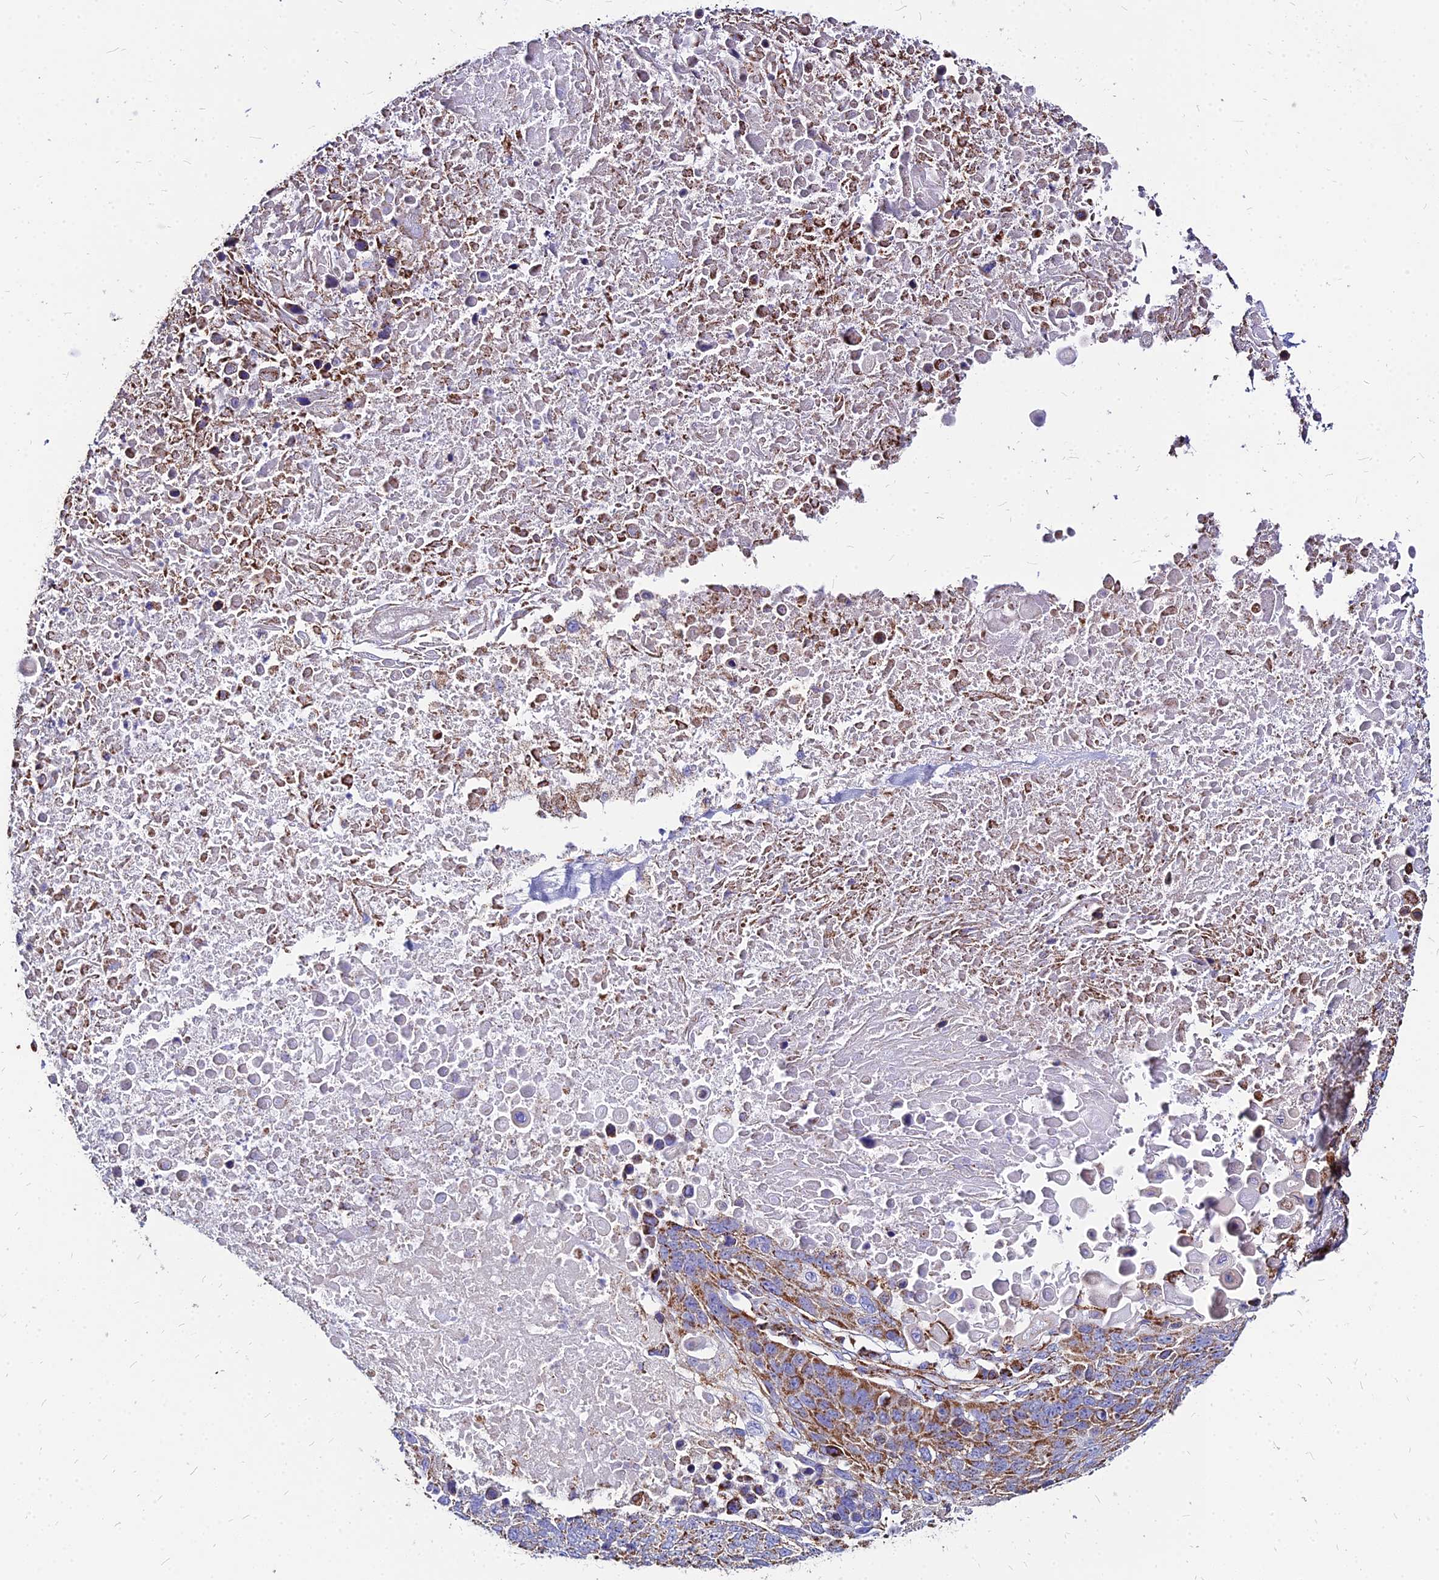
{"staining": {"intensity": "moderate", "quantity": ">75%", "location": "cytoplasmic/membranous"}, "tissue": "lung cancer", "cell_type": "Tumor cells", "image_type": "cancer", "snomed": [{"axis": "morphology", "description": "Normal tissue, NOS"}, {"axis": "morphology", "description": "Squamous cell carcinoma, NOS"}, {"axis": "topography", "description": "Lymph node"}, {"axis": "topography", "description": "Lung"}], "caption": "A brown stain labels moderate cytoplasmic/membranous staining of a protein in human lung squamous cell carcinoma tumor cells.", "gene": "DLD", "patient": {"sex": "male", "age": 66}}